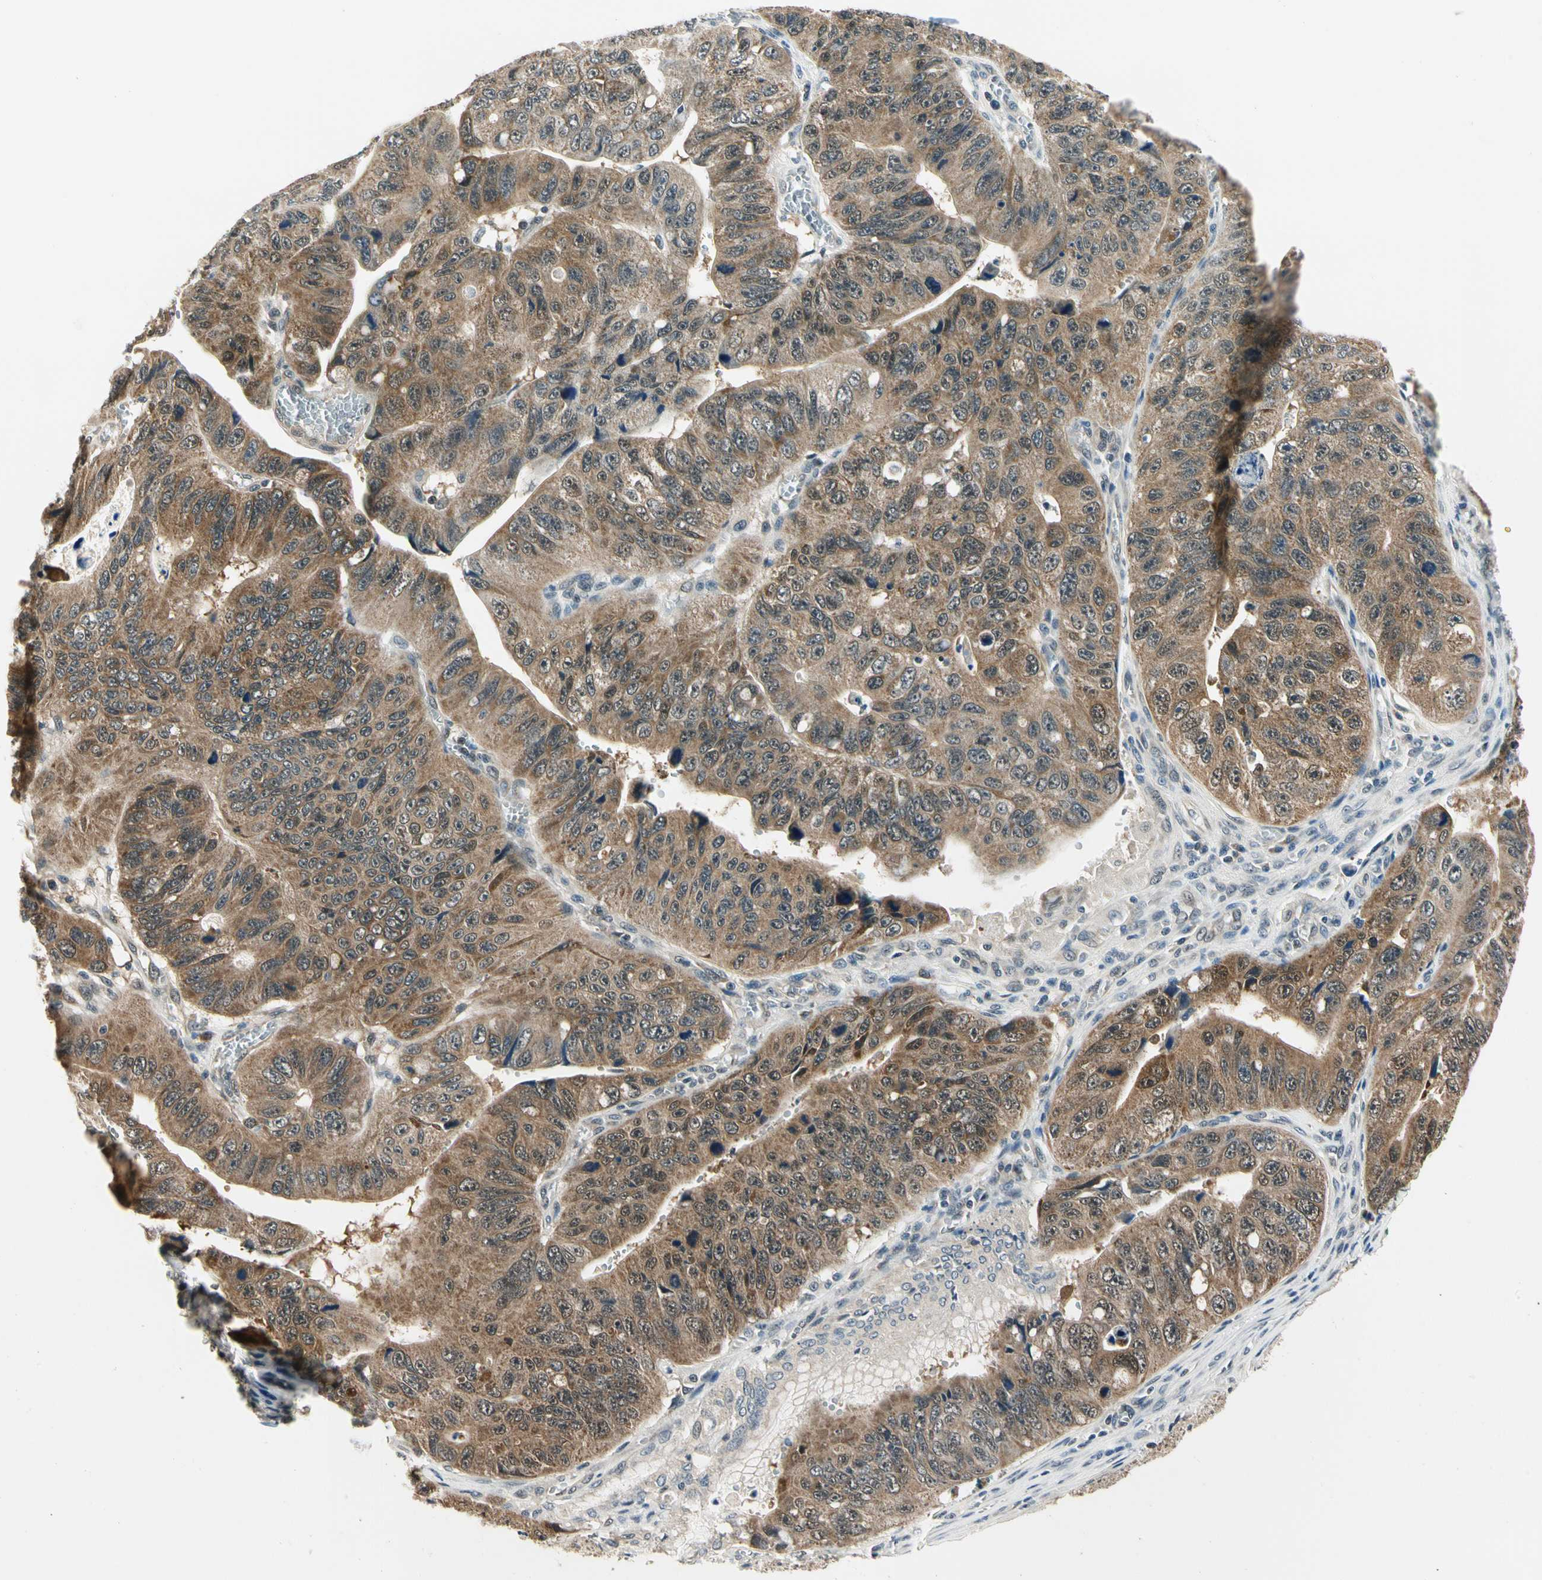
{"staining": {"intensity": "strong", "quantity": ">75%", "location": "cytoplasmic/membranous"}, "tissue": "stomach cancer", "cell_type": "Tumor cells", "image_type": "cancer", "snomed": [{"axis": "morphology", "description": "Adenocarcinoma, NOS"}, {"axis": "topography", "description": "Stomach"}], "caption": "Human stomach adenocarcinoma stained with a protein marker reveals strong staining in tumor cells.", "gene": "PDK2", "patient": {"sex": "male", "age": 59}}